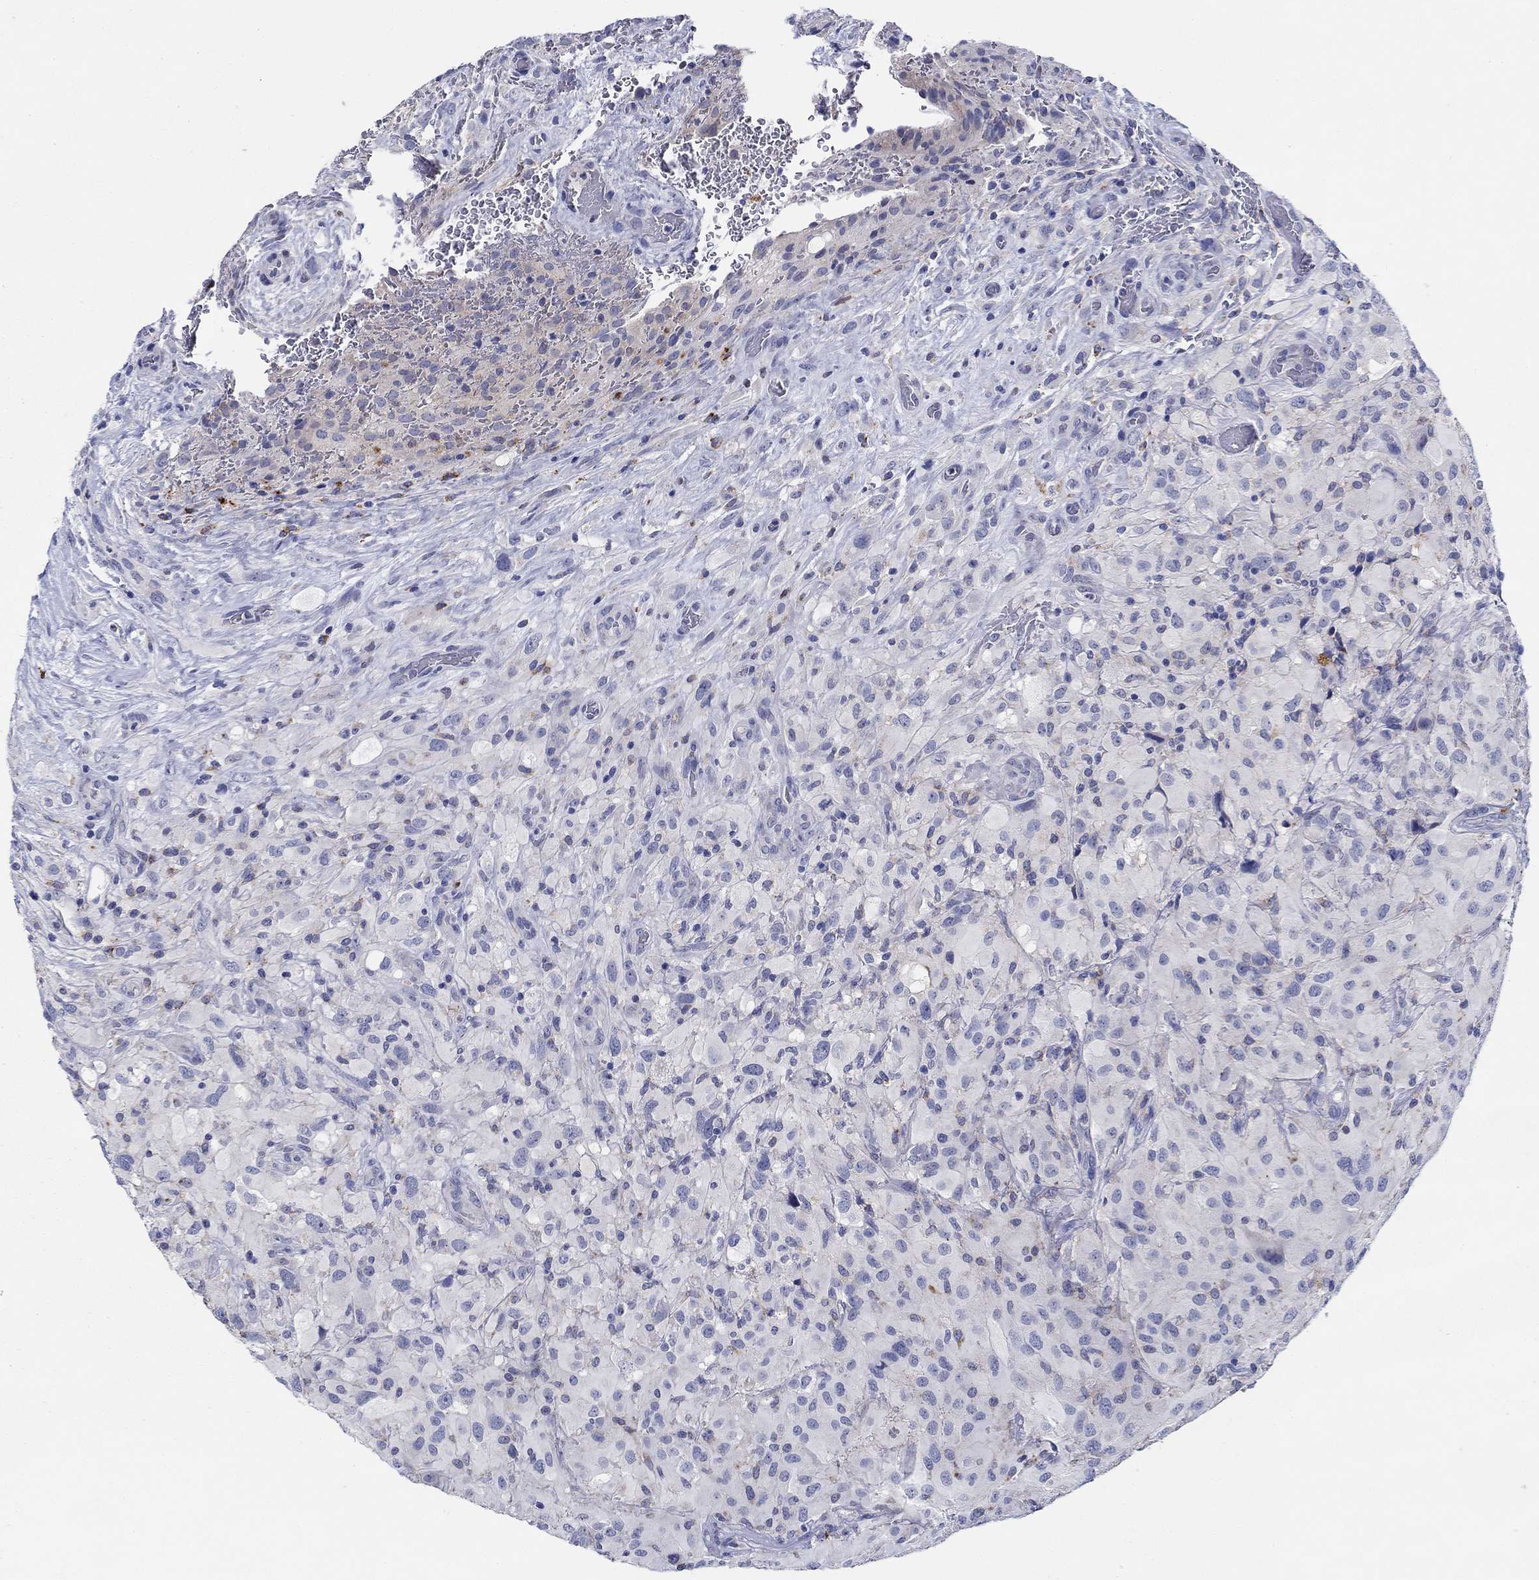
{"staining": {"intensity": "strong", "quantity": "<25%", "location": "cytoplasmic/membranous"}, "tissue": "glioma", "cell_type": "Tumor cells", "image_type": "cancer", "snomed": [{"axis": "morphology", "description": "Glioma, malignant, High grade"}, {"axis": "topography", "description": "Cerebral cortex"}], "caption": "High-grade glioma (malignant) stained with DAB IHC shows medium levels of strong cytoplasmic/membranous staining in about <25% of tumor cells. Immunohistochemistry stains the protein of interest in brown and the nuclei are stained blue.", "gene": "RAP1GAP", "patient": {"sex": "male", "age": 35}}